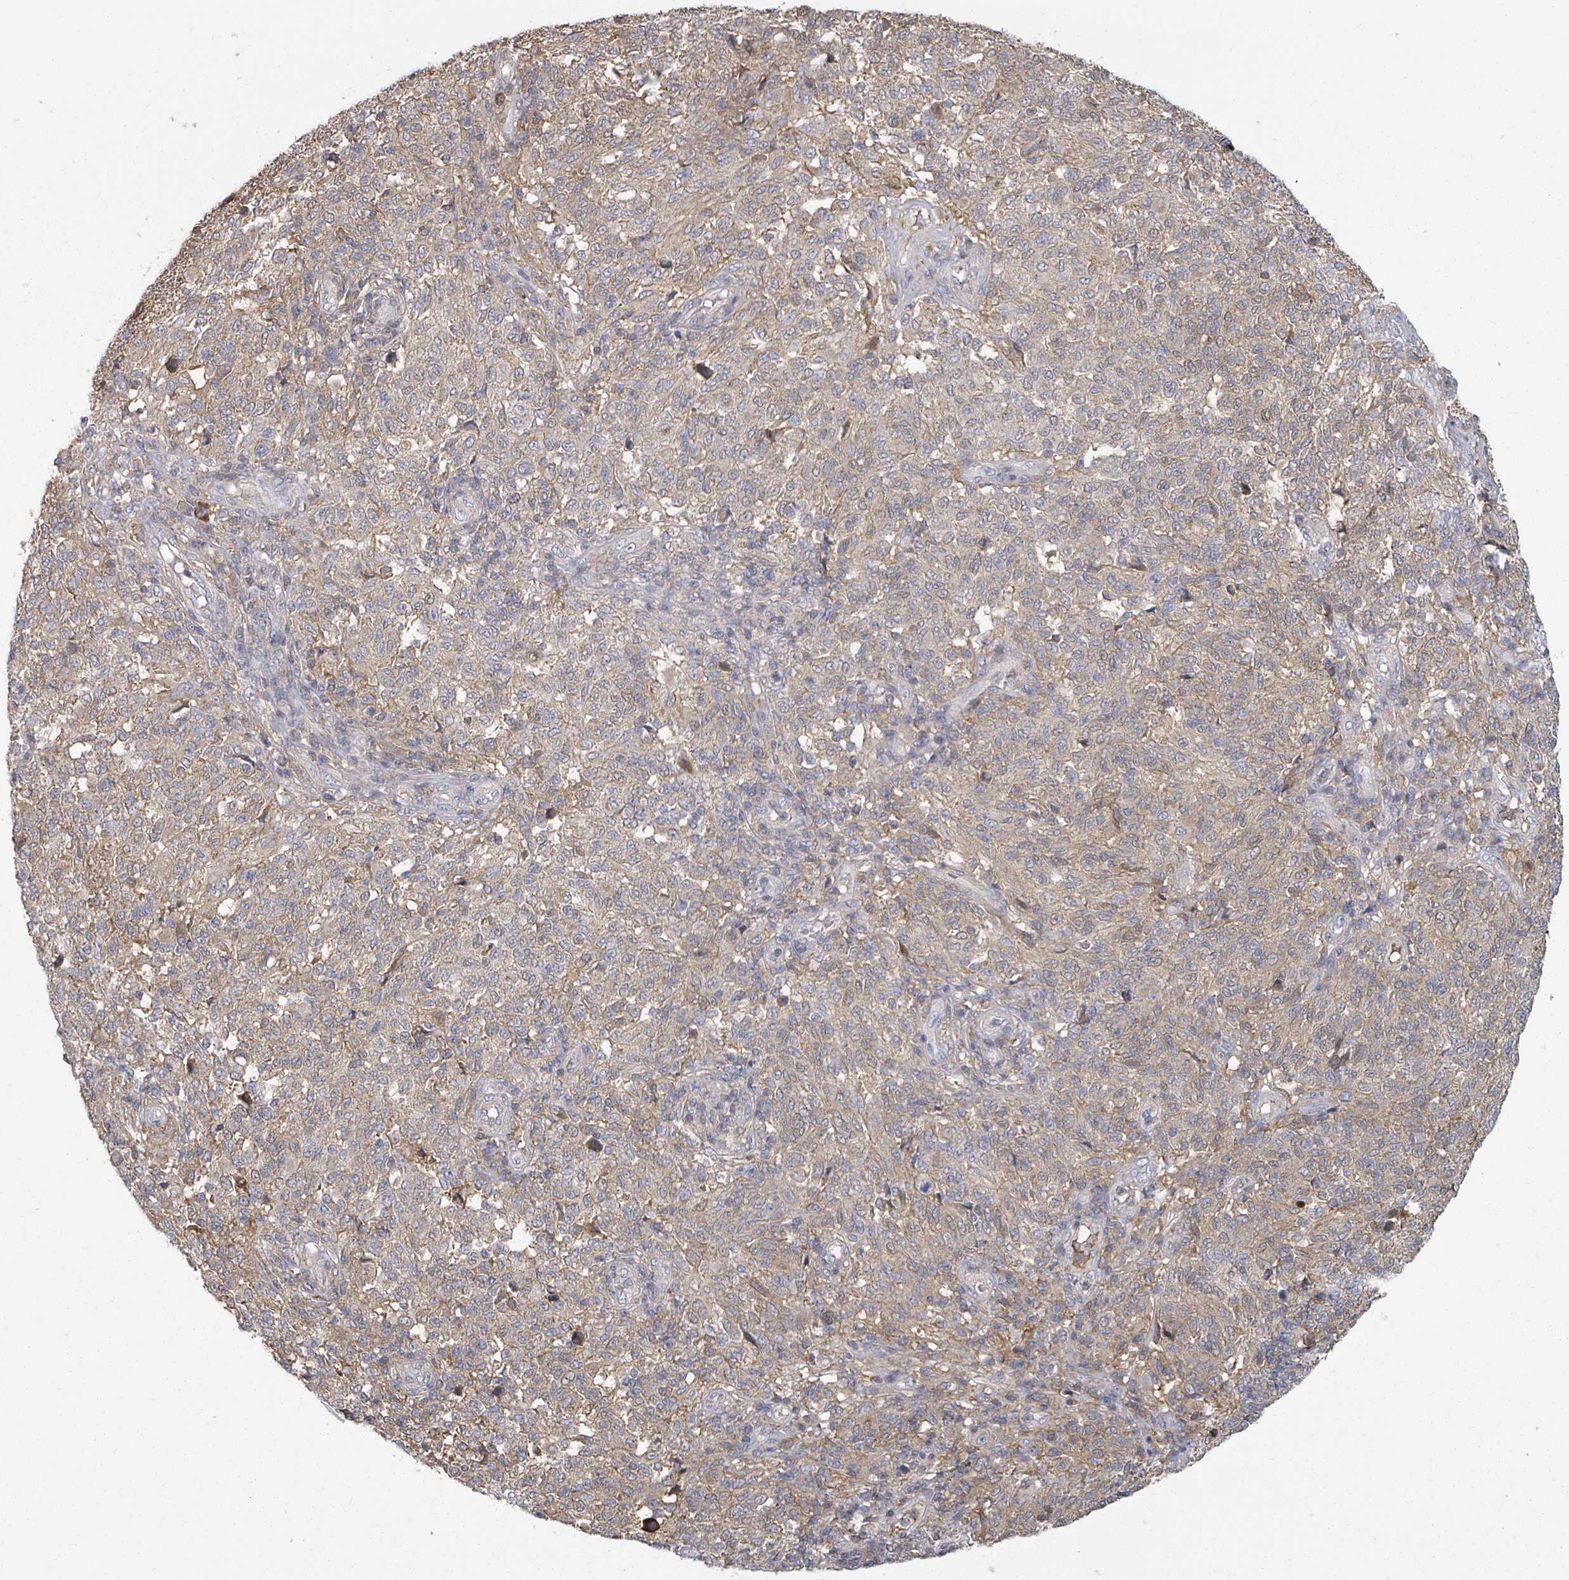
{"staining": {"intensity": "negative", "quantity": "none", "location": "none"}, "tissue": "melanoma", "cell_type": "Tumor cells", "image_type": "cancer", "snomed": [{"axis": "morphology", "description": "Malignant melanoma, NOS"}, {"axis": "topography", "description": "Skin"}], "caption": "Immunohistochemical staining of human malignant melanoma displays no significant positivity in tumor cells.", "gene": "GABBR1", "patient": {"sex": "male", "age": 66}}